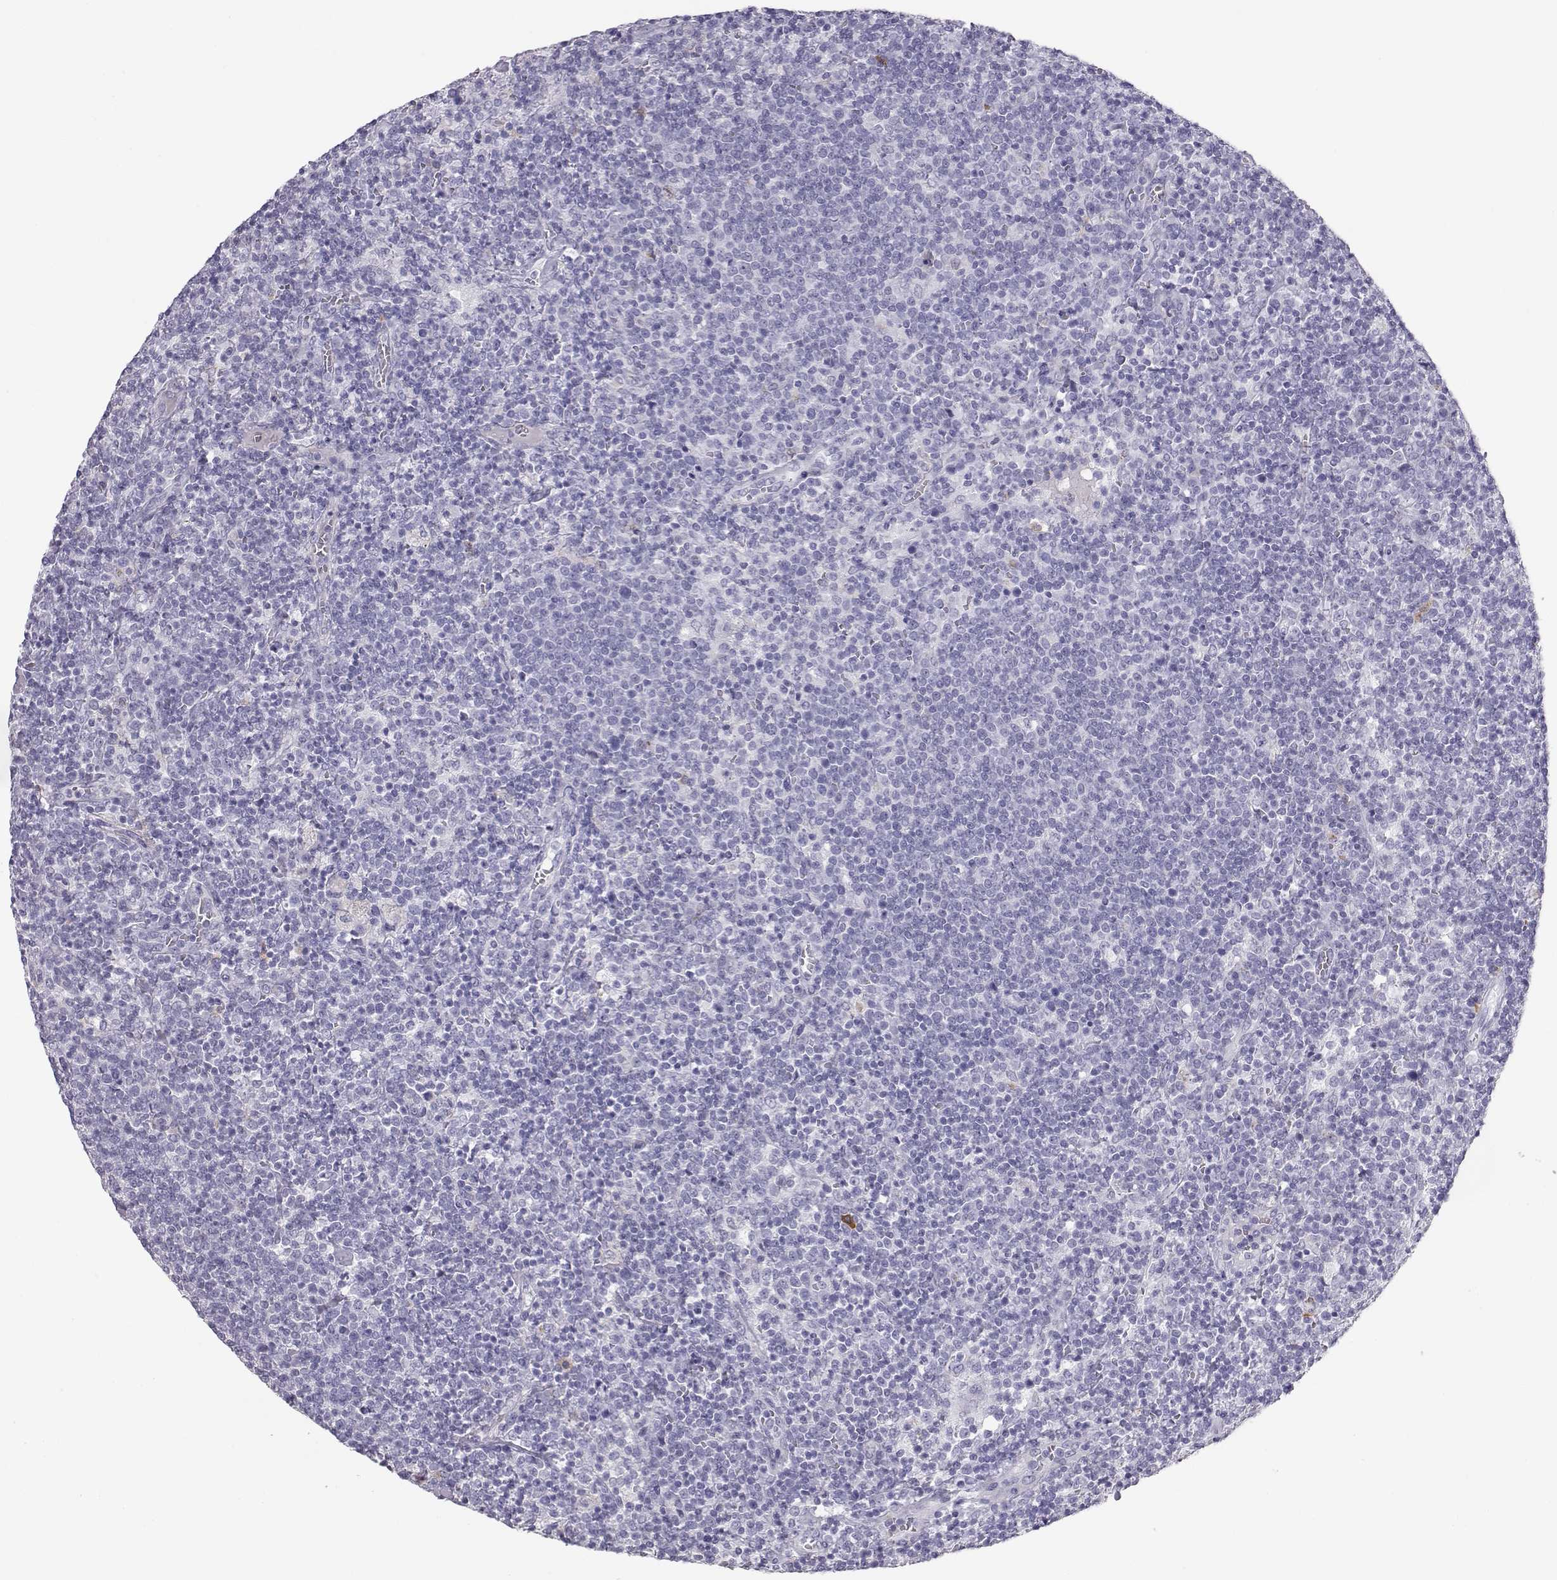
{"staining": {"intensity": "negative", "quantity": "none", "location": "none"}, "tissue": "lymphoma", "cell_type": "Tumor cells", "image_type": "cancer", "snomed": [{"axis": "morphology", "description": "Malignant lymphoma, non-Hodgkin's type, High grade"}, {"axis": "topography", "description": "Lymph node"}], "caption": "Immunohistochemistry histopathology image of neoplastic tissue: high-grade malignant lymphoma, non-Hodgkin's type stained with DAB (3,3'-diaminobenzidine) shows no significant protein staining in tumor cells.", "gene": "ITLN2", "patient": {"sex": "male", "age": 61}}